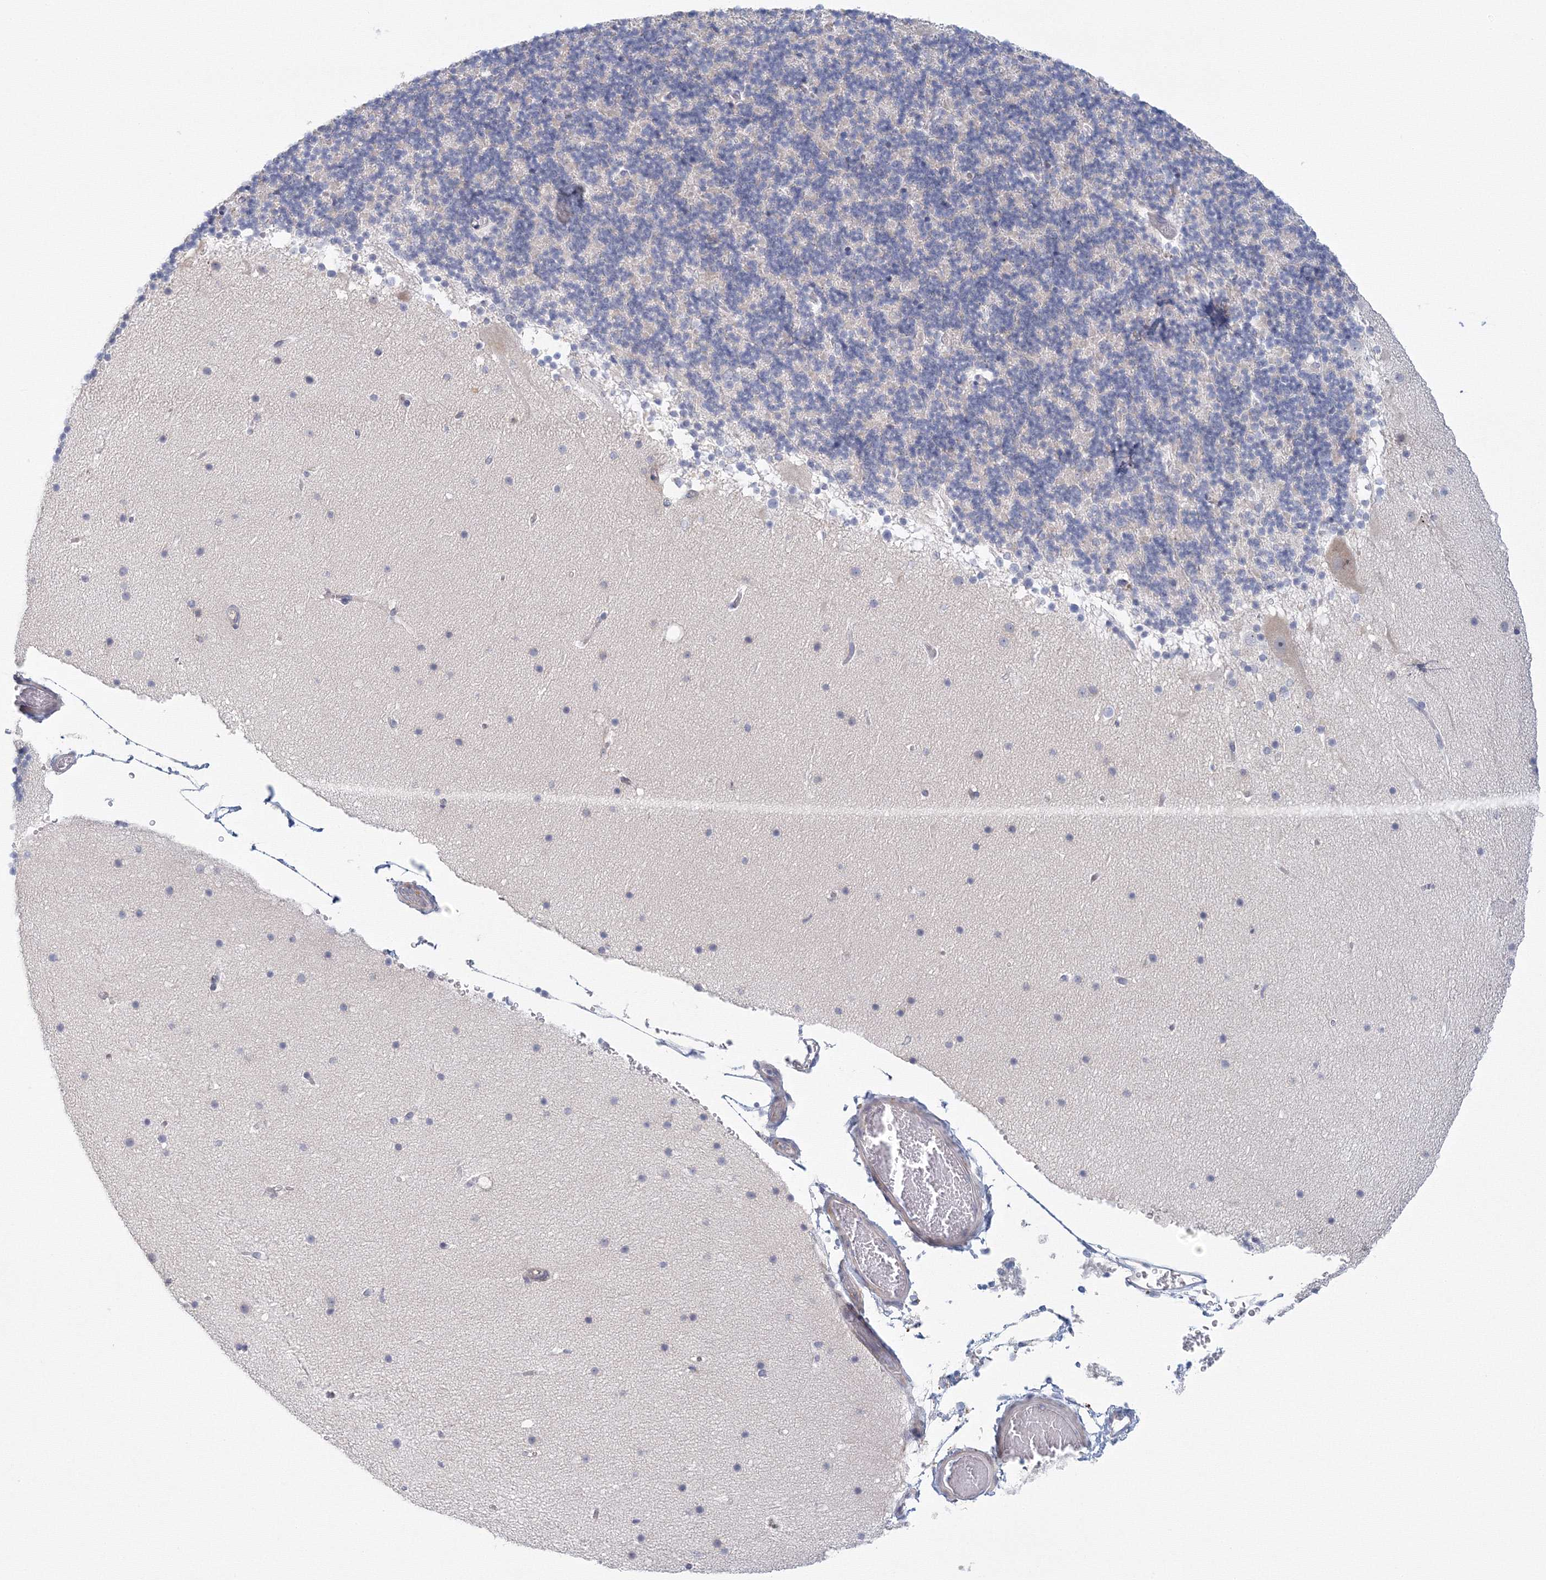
{"staining": {"intensity": "negative", "quantity": "none", "location": "none"}, "tissue": "cerebellum", "cell_type": "Cells in granular layer", "image_type": "normal", "snomed": [{"axis": "morphology", "description": "Normal tissue, NOS"}, {"axis": "topography", "description": "Cerebellum"}], "caption": "This is a photomicrograph of immunohistochemistry staining of benign cerebellum, which shows no staining in cells in granular layer.", "gene": "TACC2", "patient": {"sex": "male", "age": 57}}